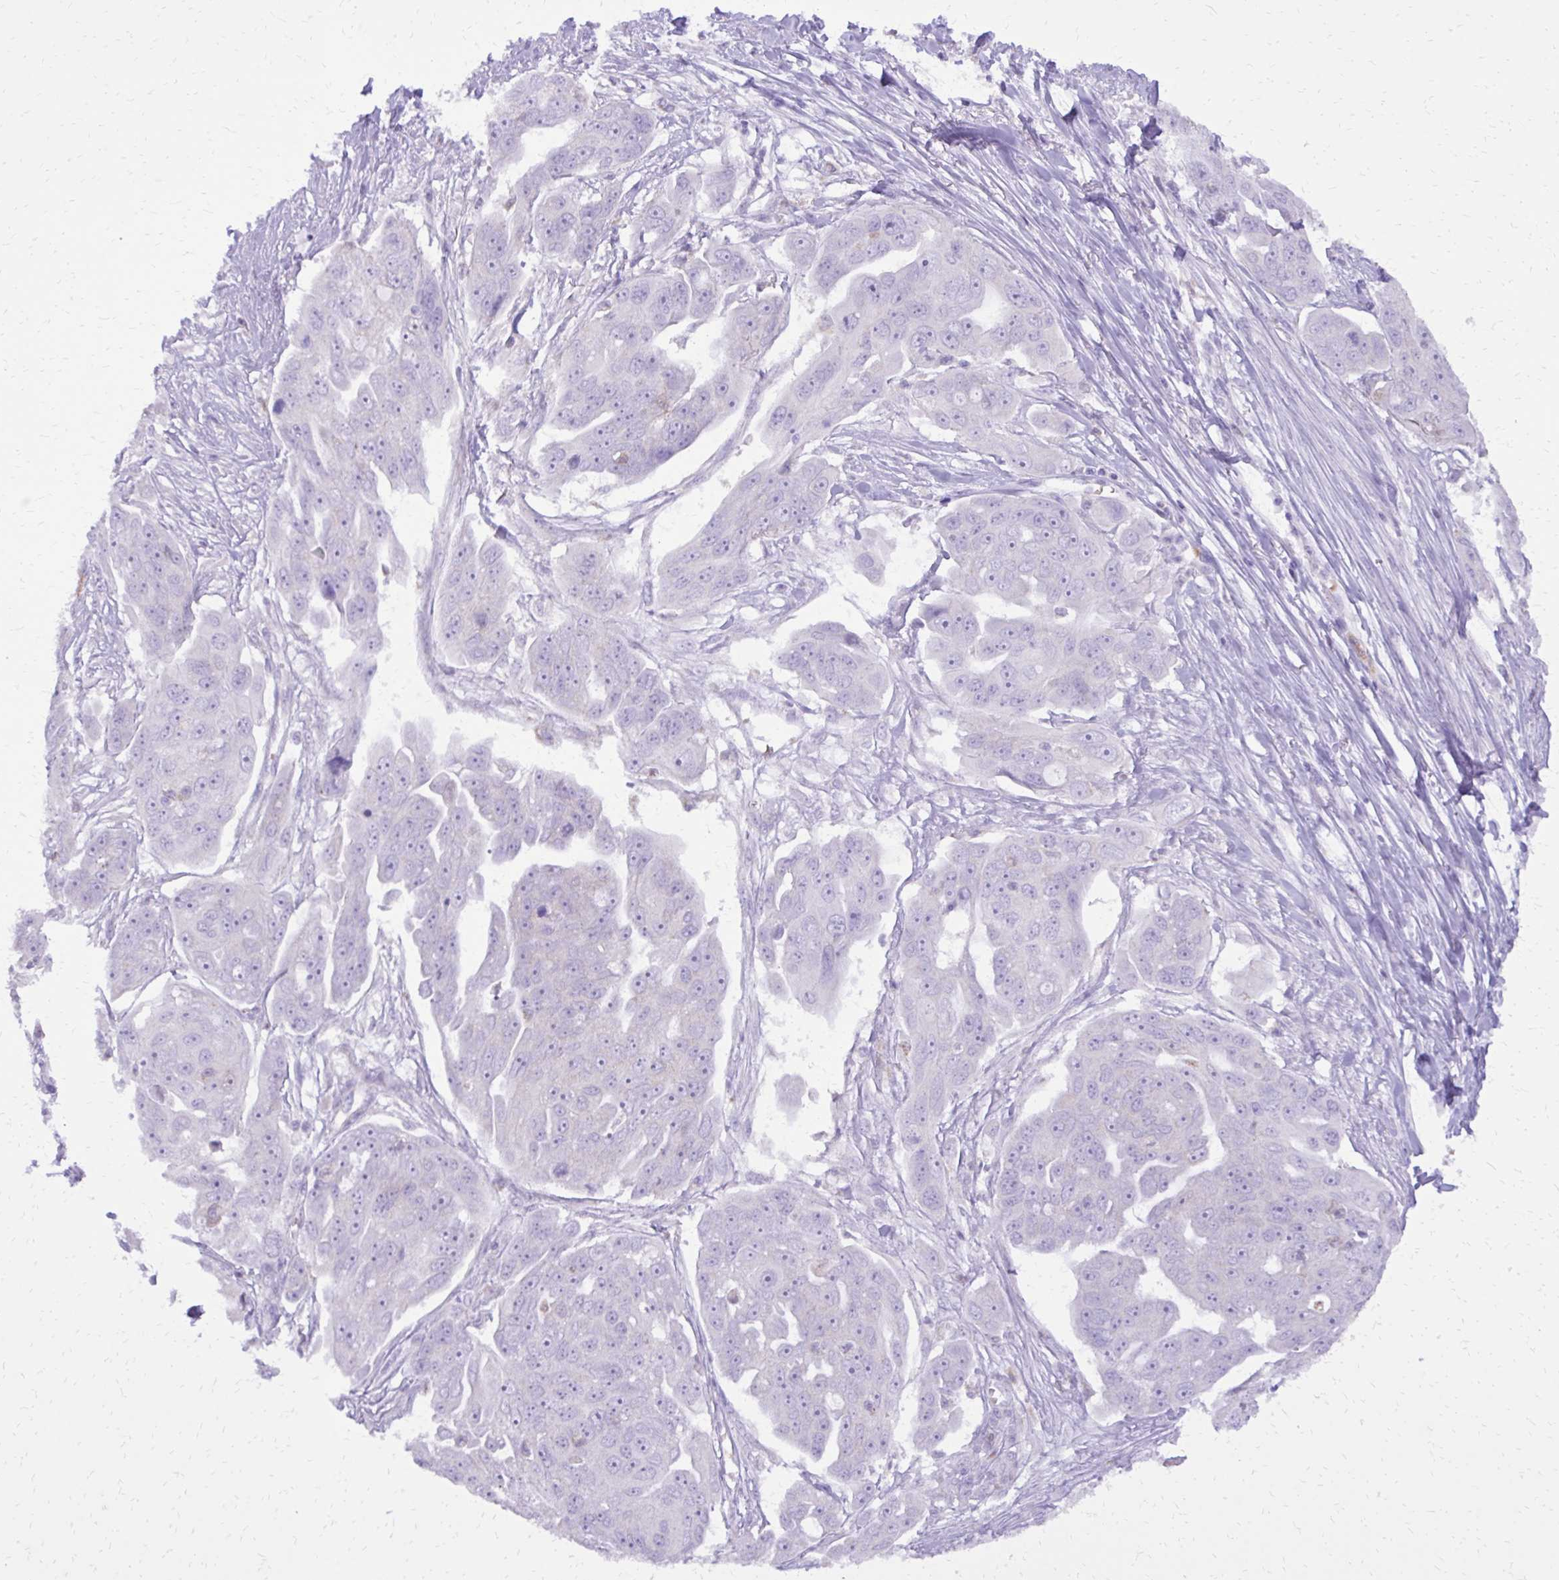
{"staining": {"intensity": "negative", "quantity": "none", "location": "none"}, "tissue": "ovarian cancer", "cell_type": "Tumor cells", "image_type": "cancer", "snomed": [{"axis": "morphology", "description": "Carcinoma, endometroid"}, {"axis": "topography", "description": "Ovary"}], "caption": "High power microscopy image of an immunohistochemistry micrograph of ovarian cancer (endometroid carcinoma), revealing no significant expression in tumor cells.", "gene": "CAT", "patient": {"sex": "female", "age": 70}}